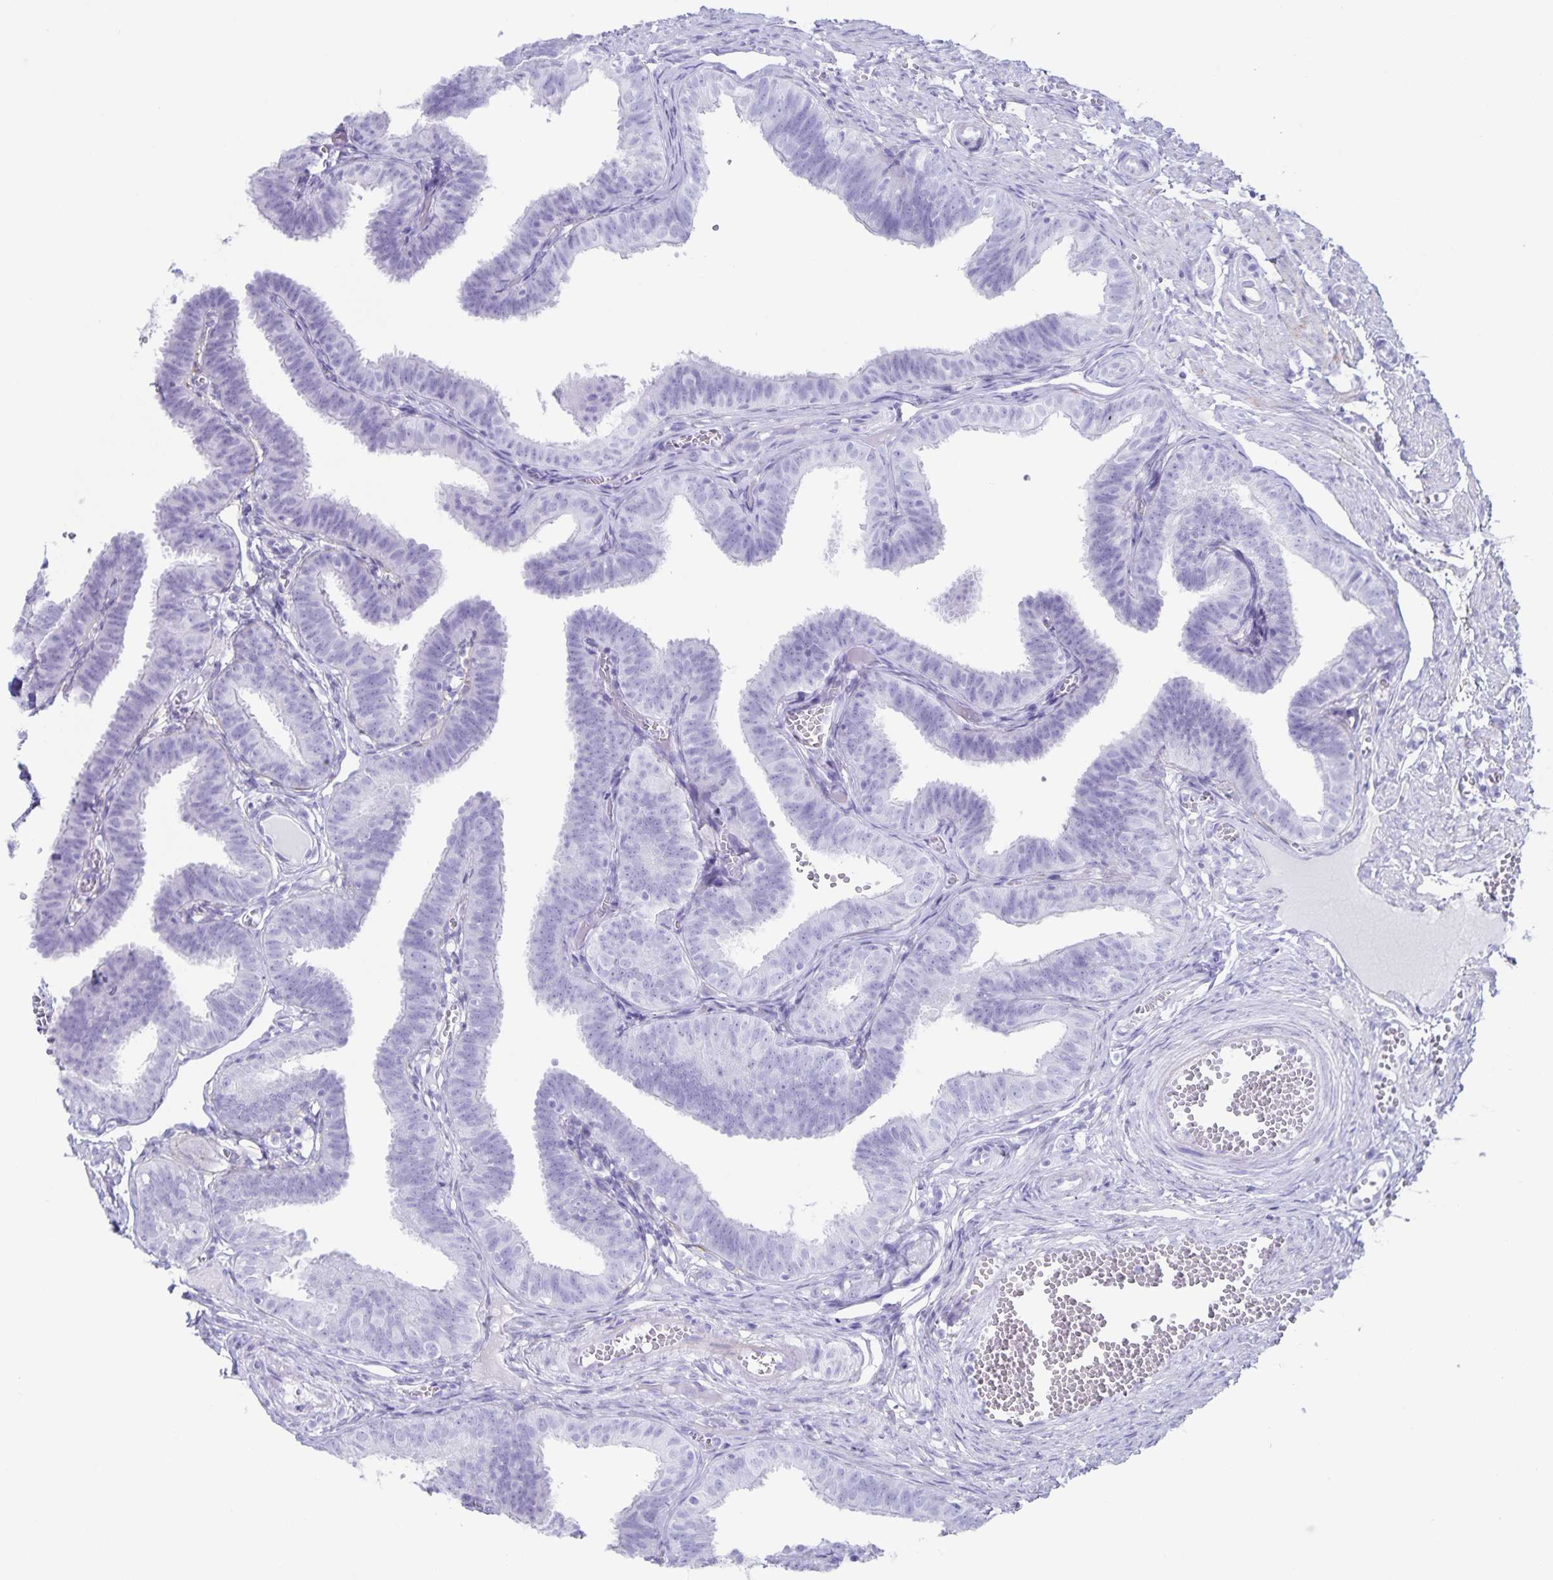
{"staining": {"intensity": "negative", "quantity": "none", "location": "none"}, "tissue": "fallopian tube", "cell_type": "Glandular cells", "image_type": "normal", "snomed": [{"axis": "morphology", "description": "Normal tissue, NOS"}, {"axis": "topography", "description": "Fallopian tube"}], "caption": "Immunohistochemical staining of normal fallopian tube shows no significant expression in glandular cells.", "gene": "AQP4", "patient": {"sex": "female", "age": 25}}